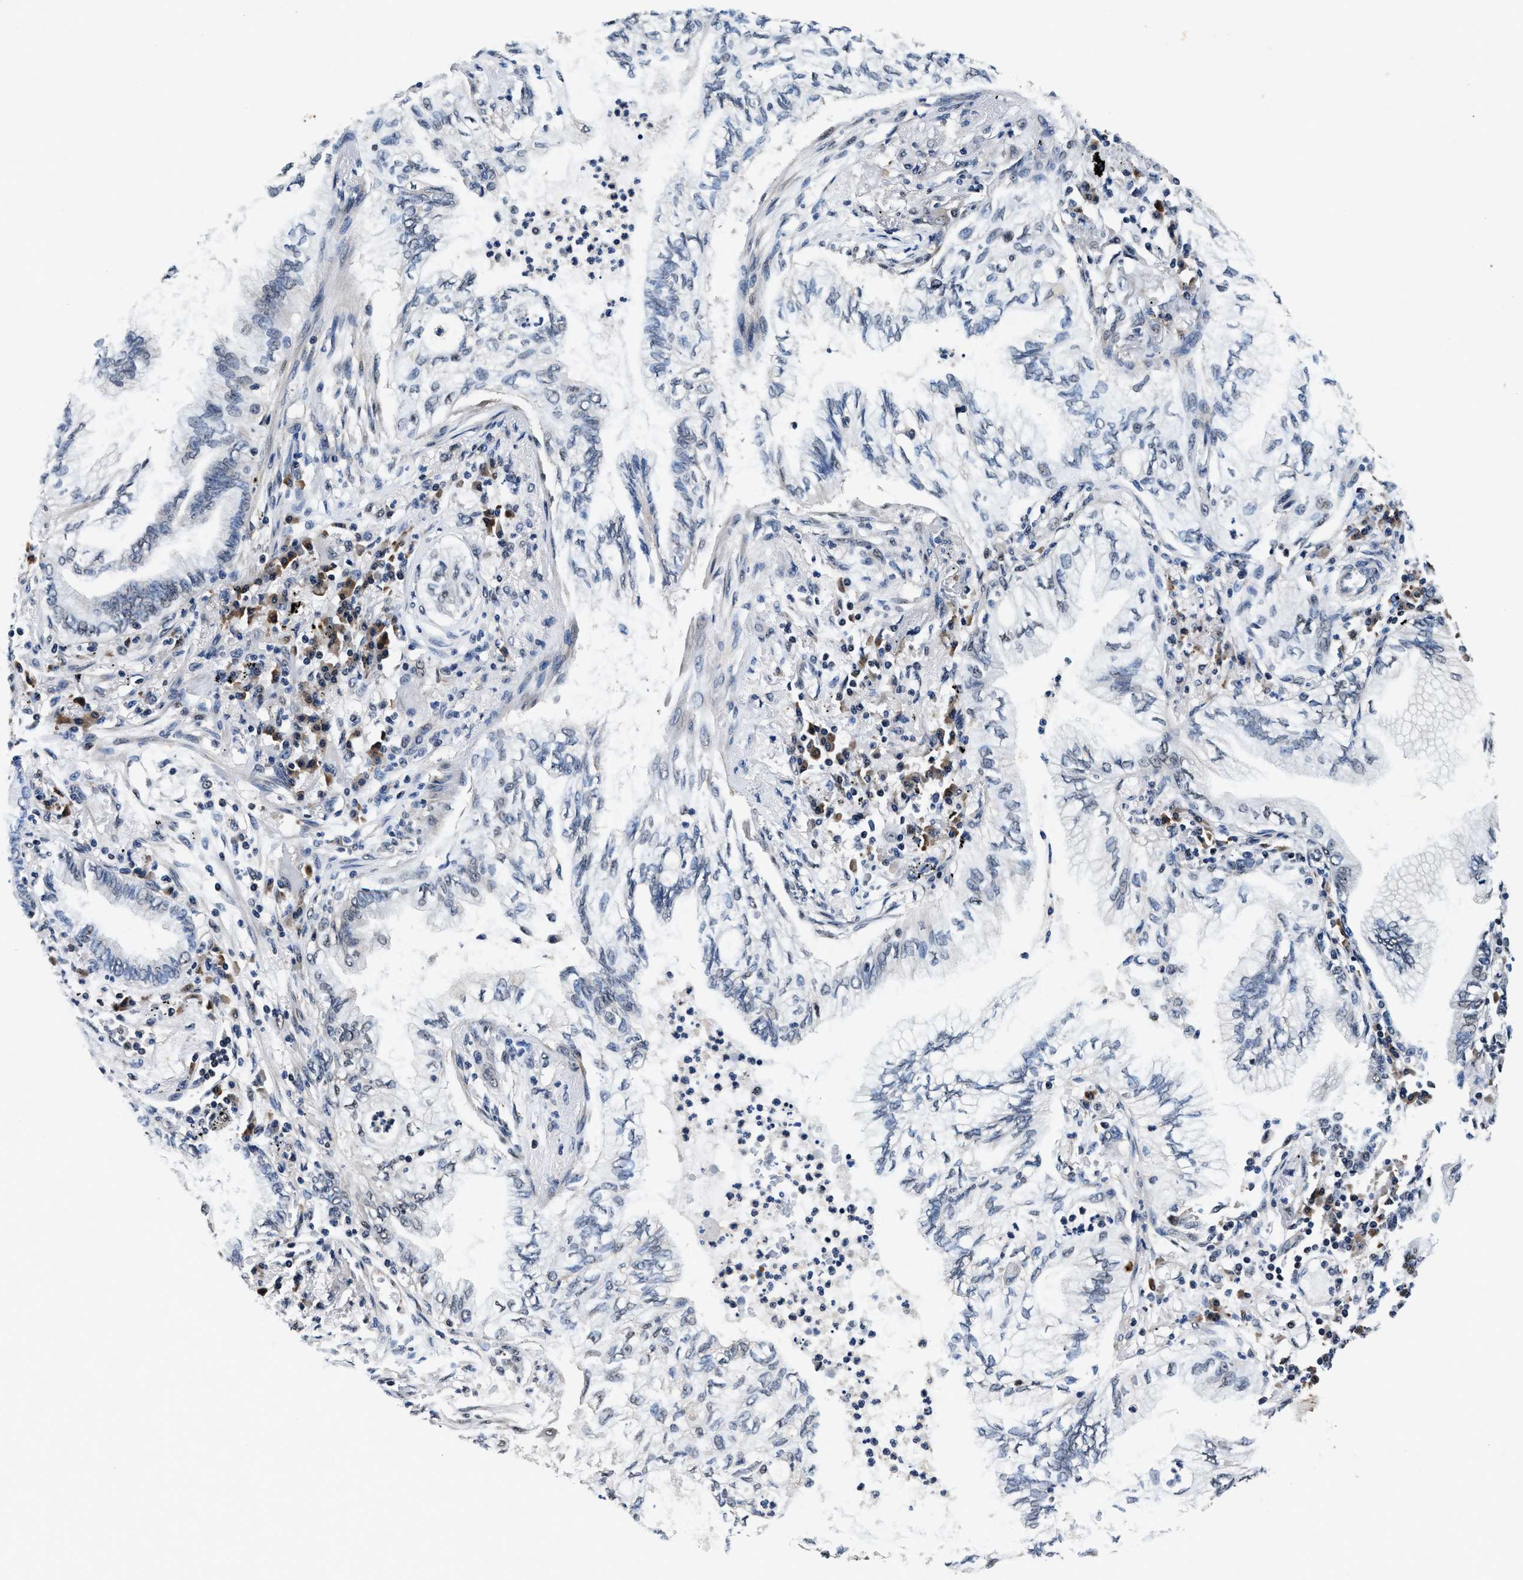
{"staining": {"intensity": "negative", "quantity": "none", "location": "none"}, "tissue": "lung cancer", "cell_type": "Tumor cells", "image_type": "cancer", "snomed": [{"axis": "morphology", "description": "Normal tissue, NOS"}, {"axis": "morphology", "description": "Adenocarcinoma, NOS"}, {"axis": "topography", "description": "Bronchus"}, {"axis": "topography", "description": "Lung"}], "caption": "Immunohistochemical staining of lung cancer displays no significant staining in tumor cells. The staining was performed using DAB (3,3'-diaminobenzidine) to visualize the protein expression in brown, while the nuclei were stained in blue with hematoxylin (Magnification: 20x).", "gene": "USP16", "patient": {"sex": "female", "age": 70}}